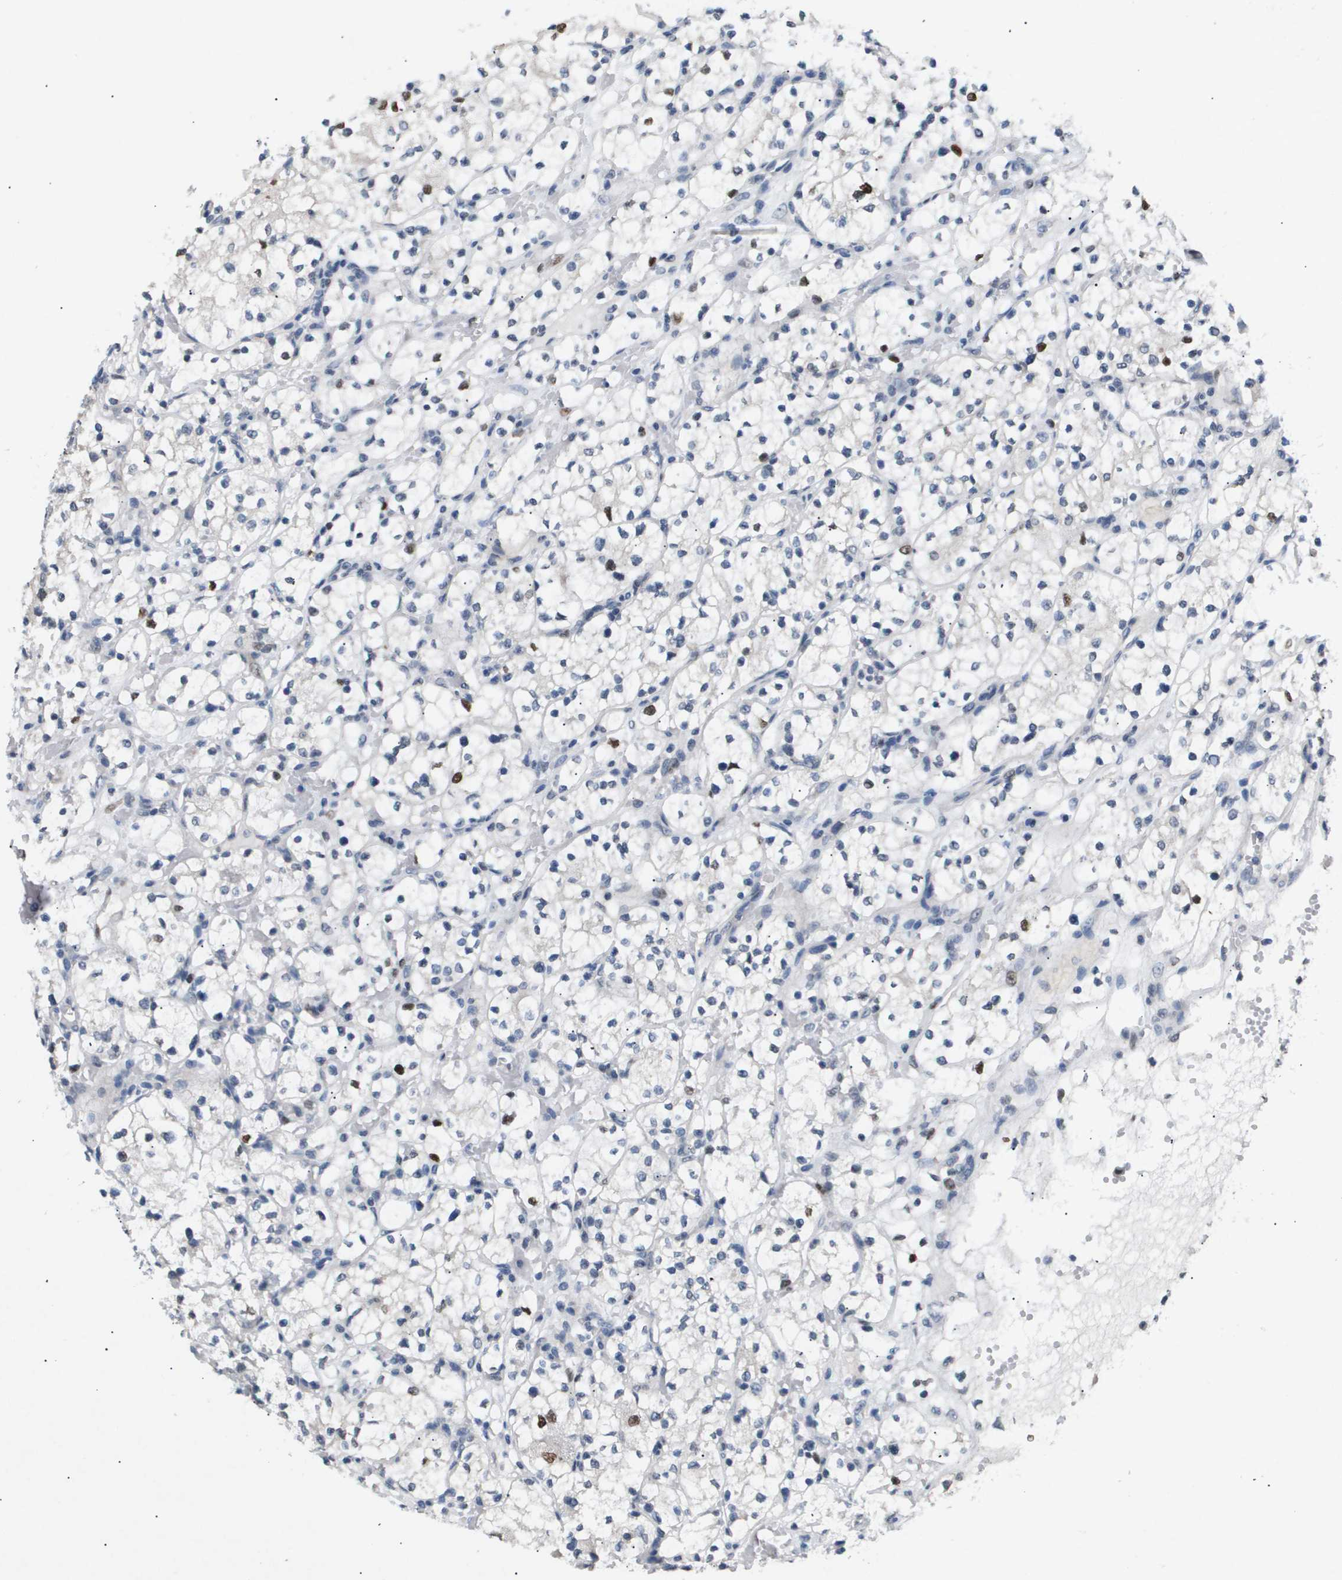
{"staining": {"intensity": "strong", "quantity": "<25%", "location": "nuclear"}, "tissue": "renal cancer", "cell_type": "Tumor cells", "image_type": "cancer", "snomed": [{"axis": "morphology", "description": "Adenocarcinoma, NOS"}, {"axis": "topography", "description": "Kidney"}], "caption": "Protein positivity by IHC exhibits strong nuclear staining in approximately <25% of tumor cells in renal cancer (adenocarcinoma).", "gene": "ANAPC2", "patient": {"sex": "female", "age": 60}}